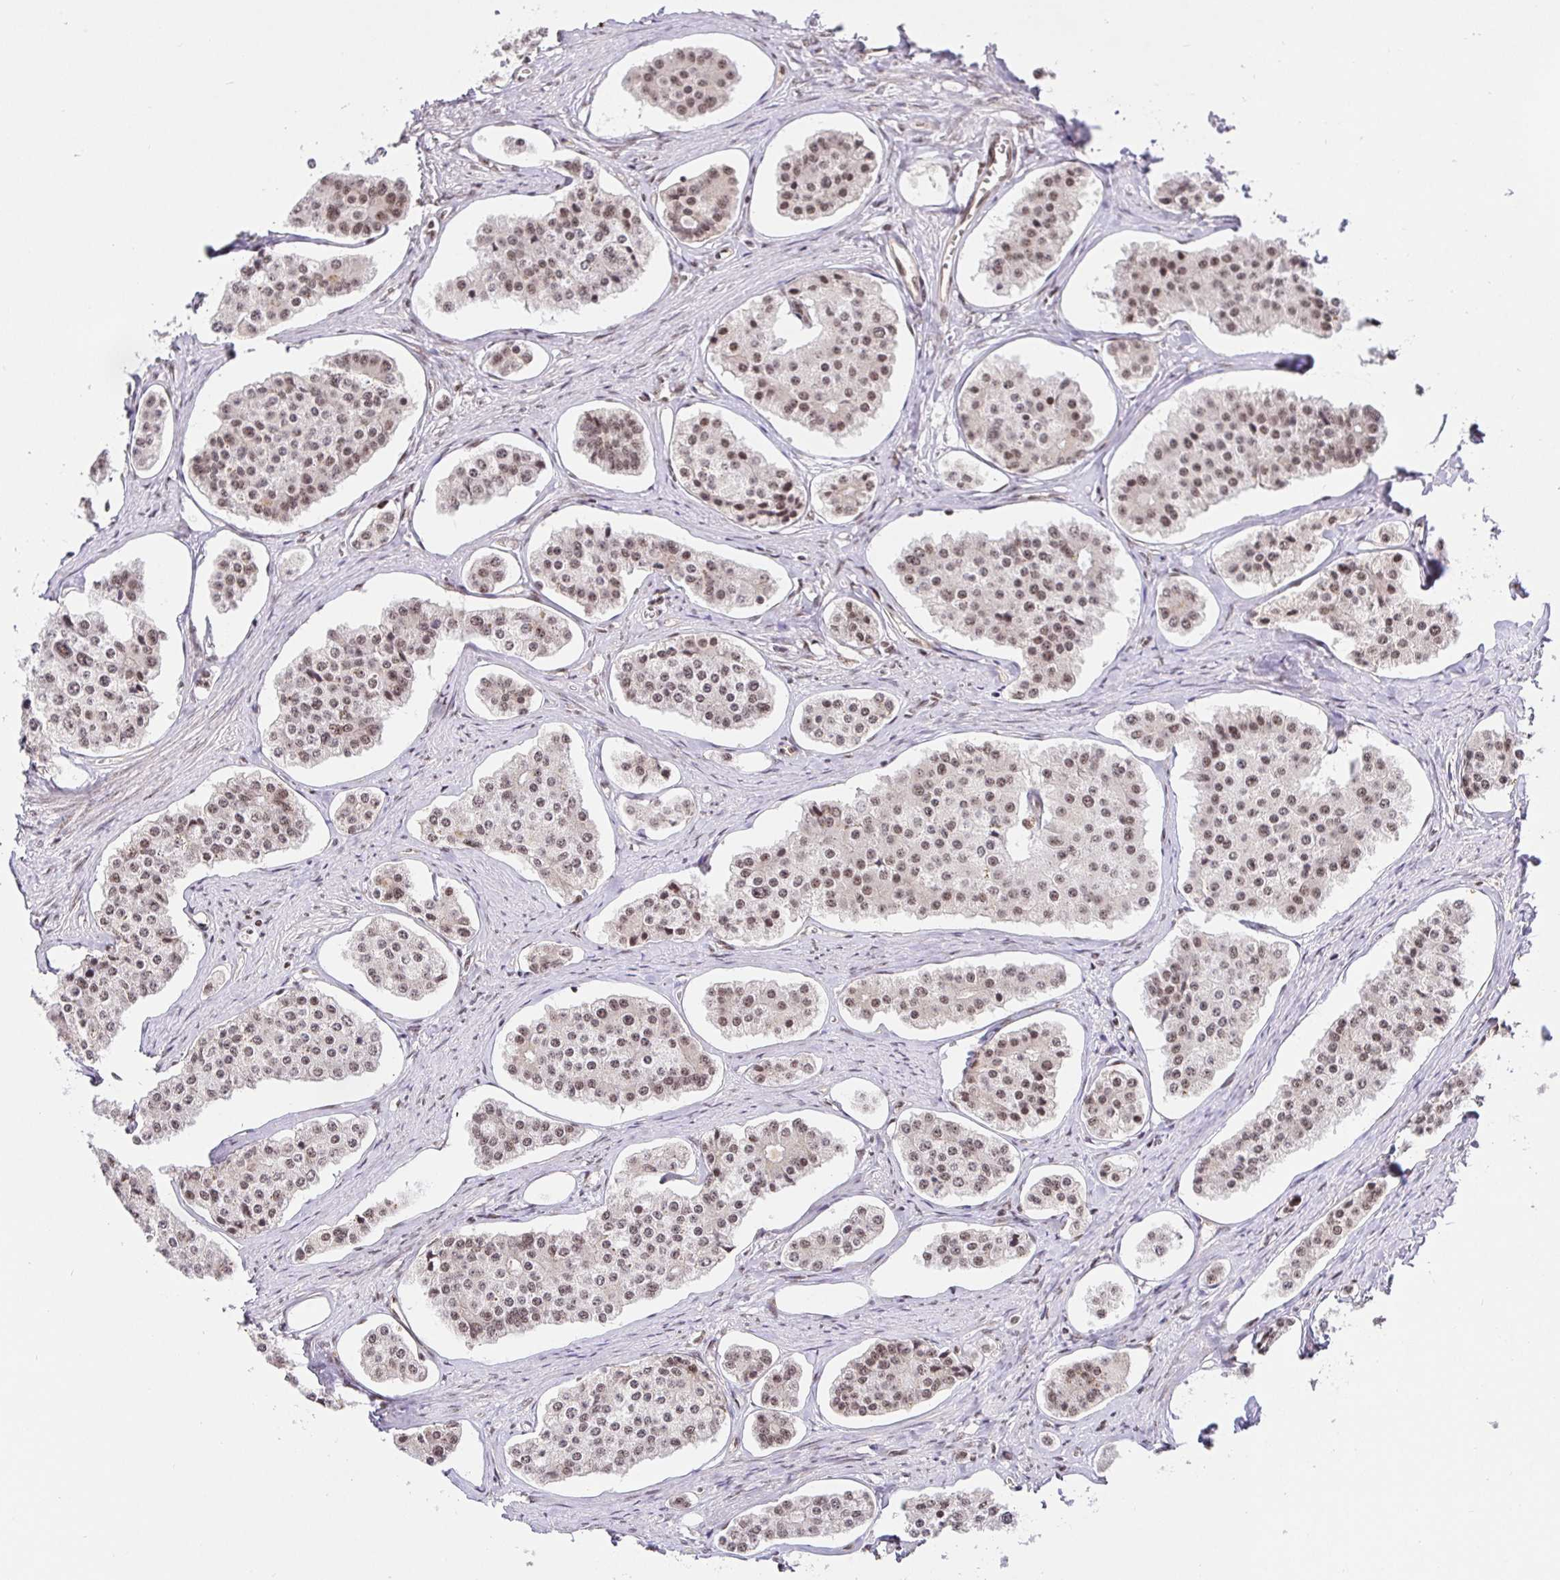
{"staining": {"intensity": "moderate", "quantity": ">75%", "location": "nuclear"}, "tissue": "carcinoid", "cell_type": "Tumor cells", "image_type": "cancer", "snomed": [{"axis": "morphology", "description": "Carcinoid, malignant, NOS"}, {"axis": "topography", "description": "Small intestine"}], "caption": "Brown immunohistochemical staining in human carcinoid shows moderate nuclear expression in about >75% of tumor cells.", "gene": "USF1", "patient": {"sex": "female", "age": 65}}